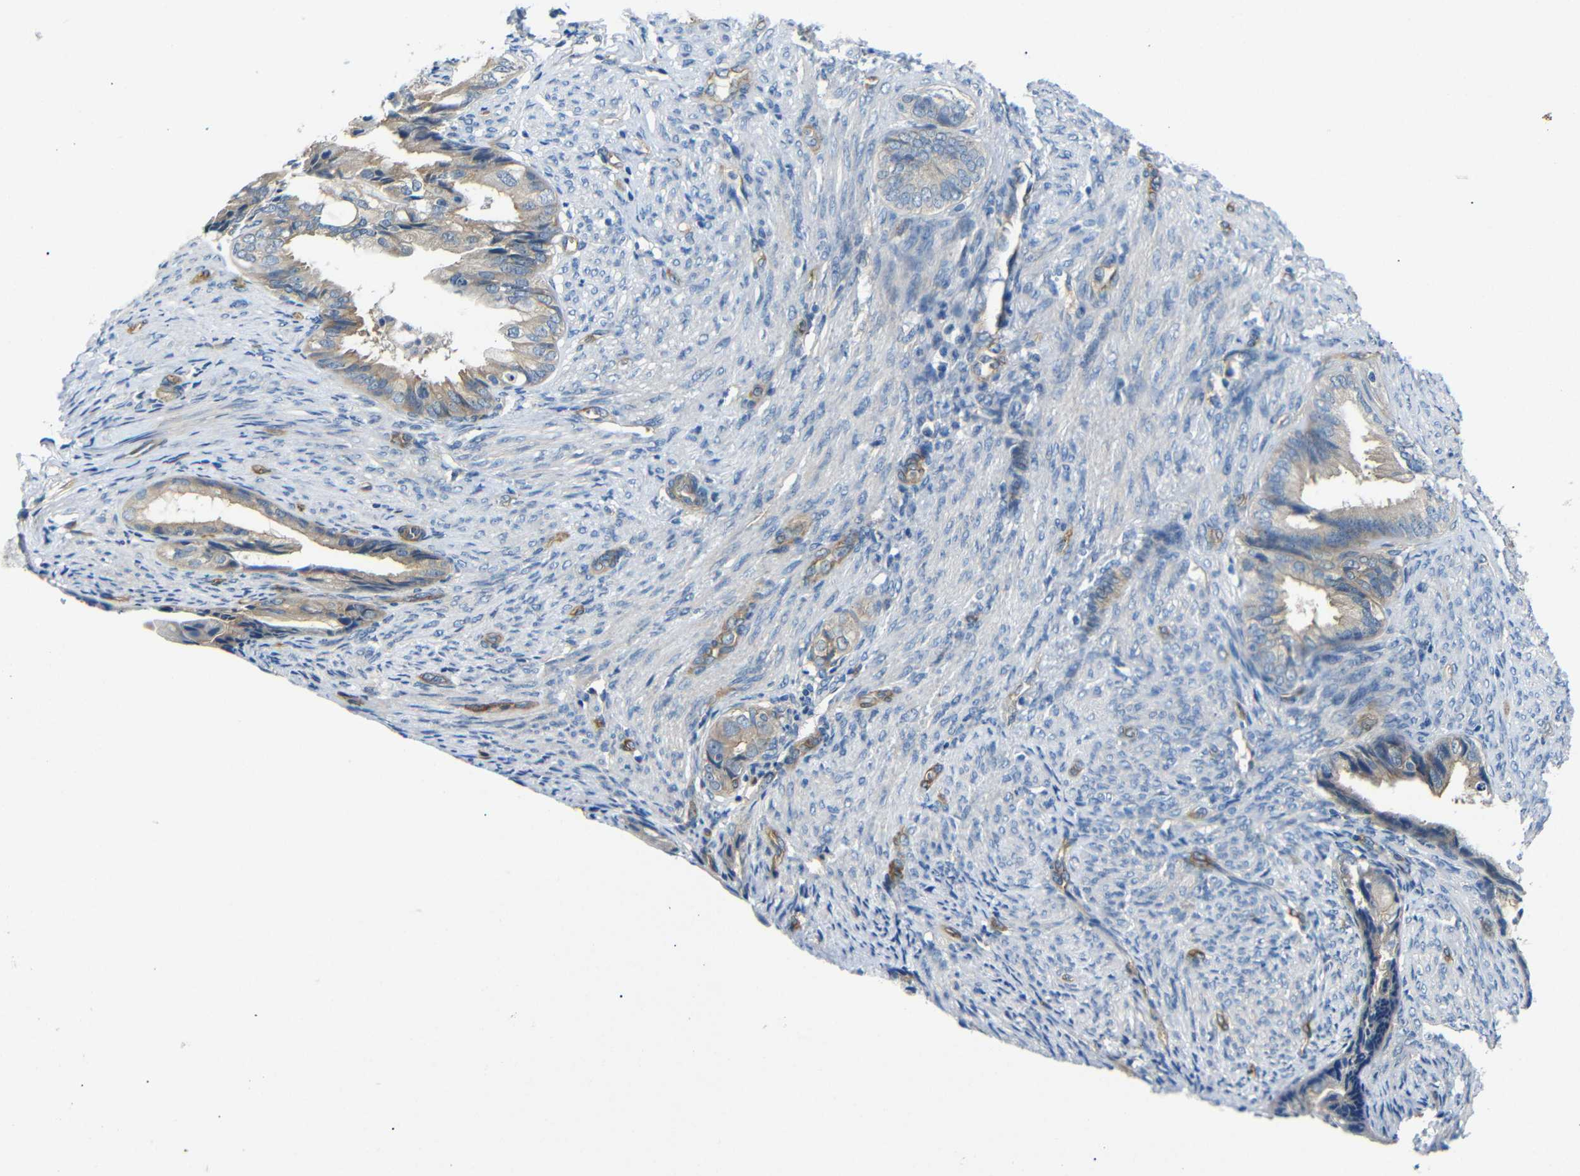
{"staining": {"intensity": "weak", "quantity": ">75%", "location": "cytoplasmic/membranous"}, "tissue": "endometrial cancer", "cell_type": "Tumor cells", "image_type": "cancer", "snomed": [{"axis": "morphology", "description": "Adenocarcinoma, NOS"}, {"axis": "topography", "description": "Endometrium"}], "caption": "A histopathology image of human endometrial cancer stained for a protein shows weak cytoplasmic/membranous brown staining in tumor cells.", "gene": "MYO1B", "patient": {"sex": "female", "age": 86}}